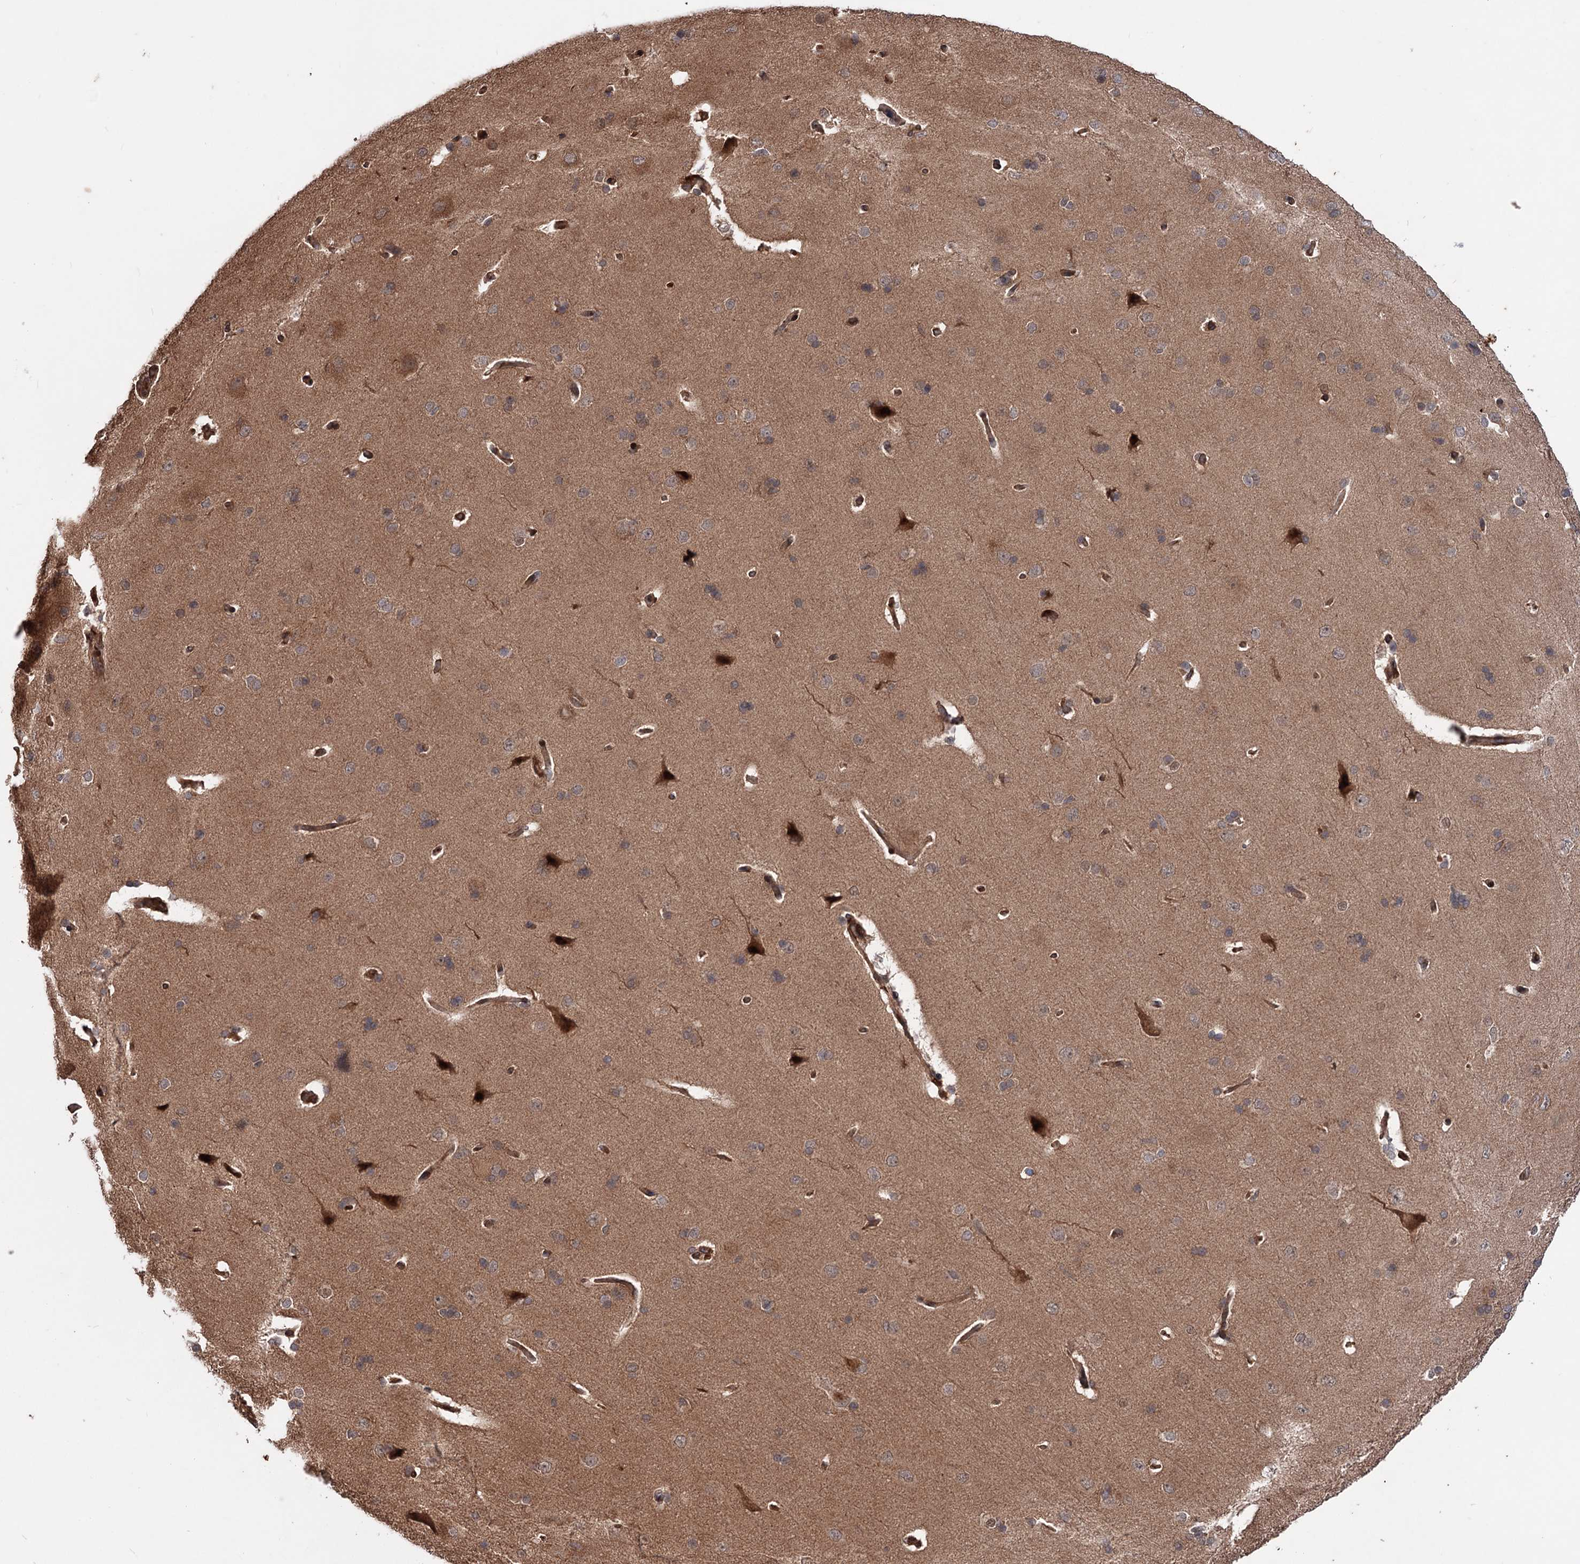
{"staining": {"intensity": "strong", "quantity": ">75%", "location": "cytoplasmic/membranous,nuclear"}, "tissue": "cerebral cortex", "cell_type": "Endothelial cells", "image_type": "normal", "snomed": [{"axis": "morphology", "description": "Normal tissue, NOS"}, {"axis": "topography", "description": "Cerebral cortex"}], "caption": "The histopathology image displays immunohistochemical staining of unremarkable cerebral cortex. There is strong cytoplasmic/membranous,nuclear expression is seen in approximately >75% of endothelial cells. Nuclei are stained in blue.", "gene": "ADK", "patient": {"sex": "male", "age": 62}}